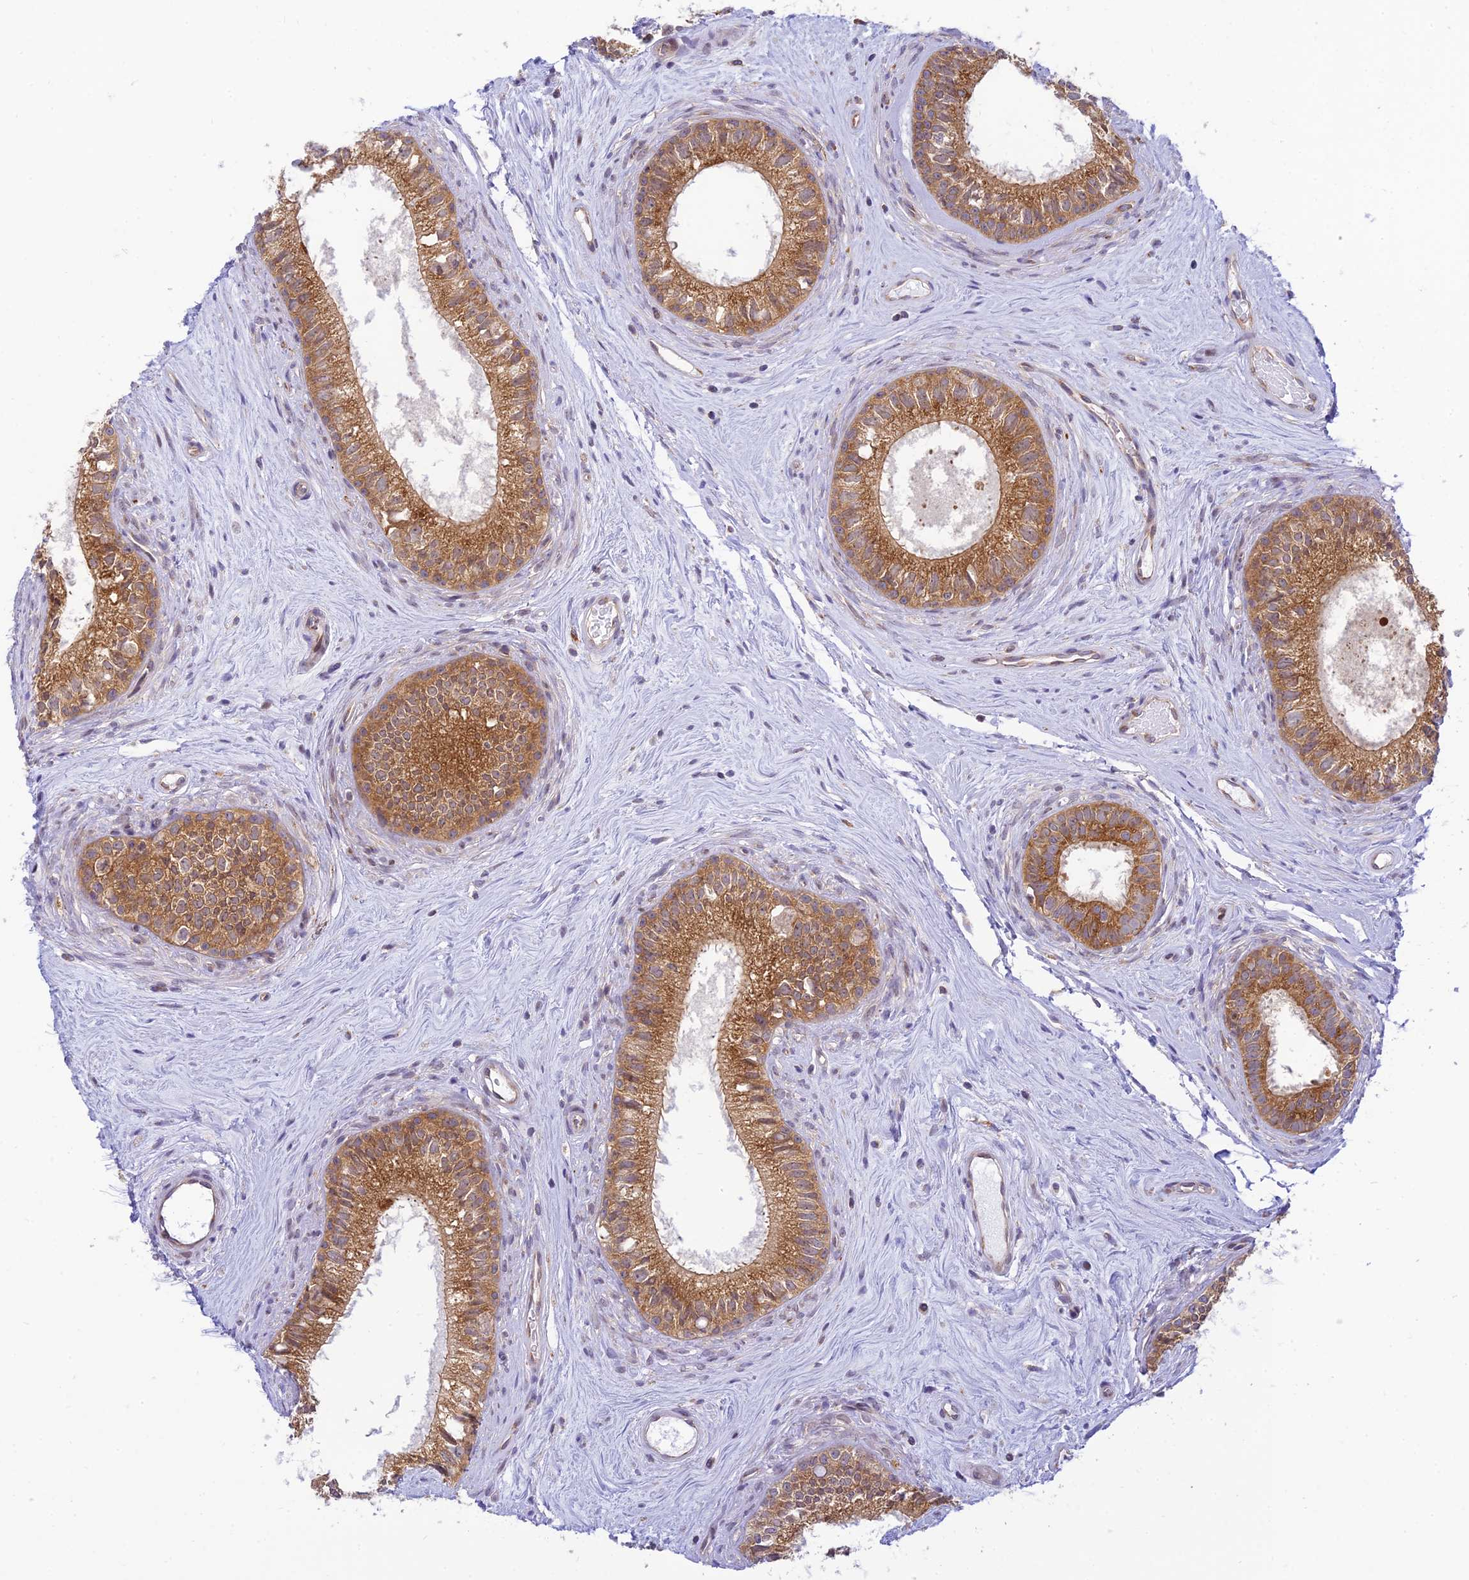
{"staining": {"intensity": "moderate", "quantity": ">75%", "location": "cytoplasmic/membranous"}, "tissue": "epididymis", "cell_type": "Glandular cells", "image_type": "normal", "snomed": [{"axis": "morphology", "description": "Normal tissue, NOS"}, {"axis": "topography", "description": "Epididymis"}], "caption": "The photomicrograph demonstrates staining of unremarkable epididymis, revealing moderate cytoplasmic/membranous protein positivity (brown color) within glandular cells.", "gene": "HOOK2", "patient": {"sex": "male", "age": 71}}